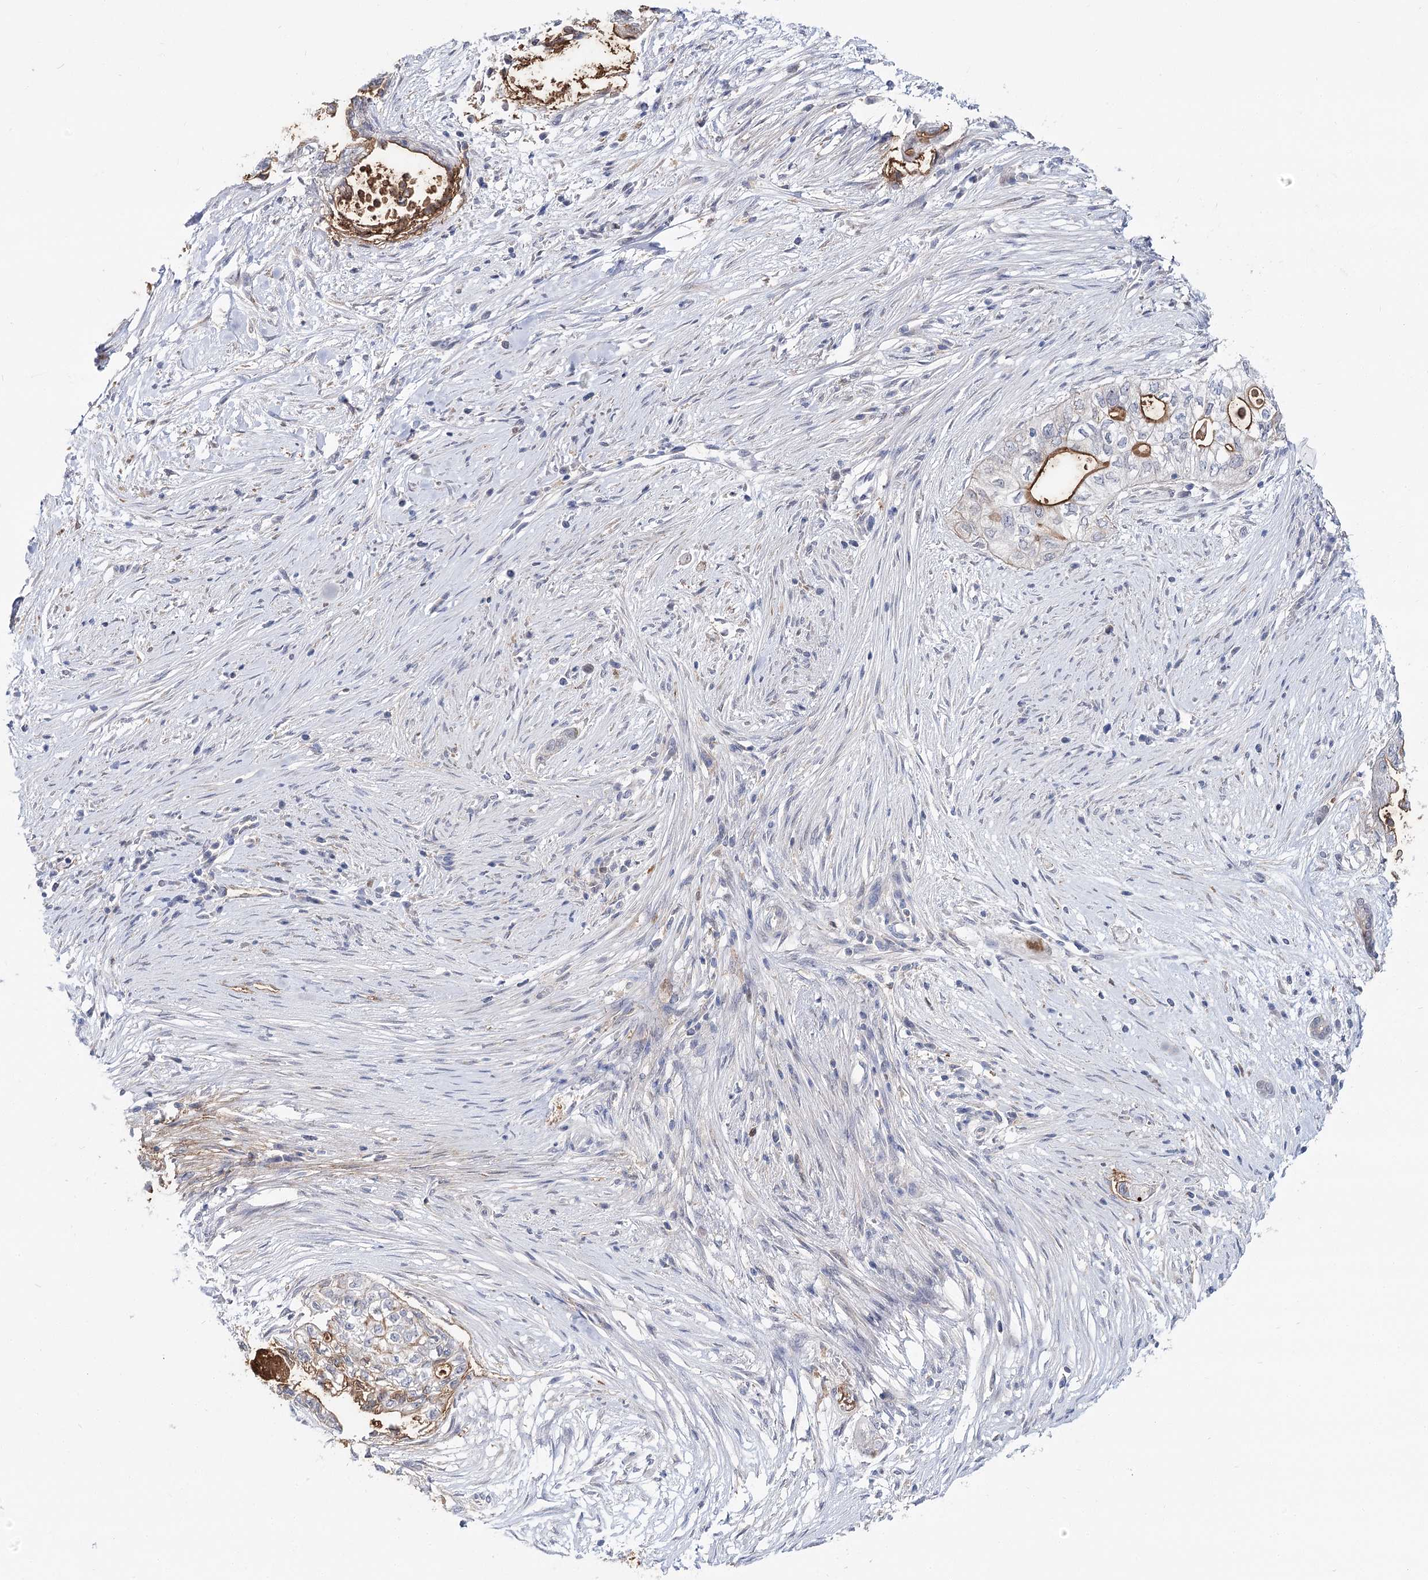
{"staining": {"intensity": "negative", "quantity": "none", "location": "none"}, "tissue": "pancreatic cancer", "cell_type": "Tumor cells", "image_type": "cancer", "snomed": [{"axis": "morphology", "description": "Adenocarcinoma, NOS"}, {"axis": "topography", "description": "Pancreas"}], "caption": "DAB (3,3'-diaminobenzidine) immunohistochemical staining of adenocarcinoma (pancreatic) exhibits no significant expression in tumor cells.", "gene": "UGP2", "patient": {"sex": "male", "age": 72}}